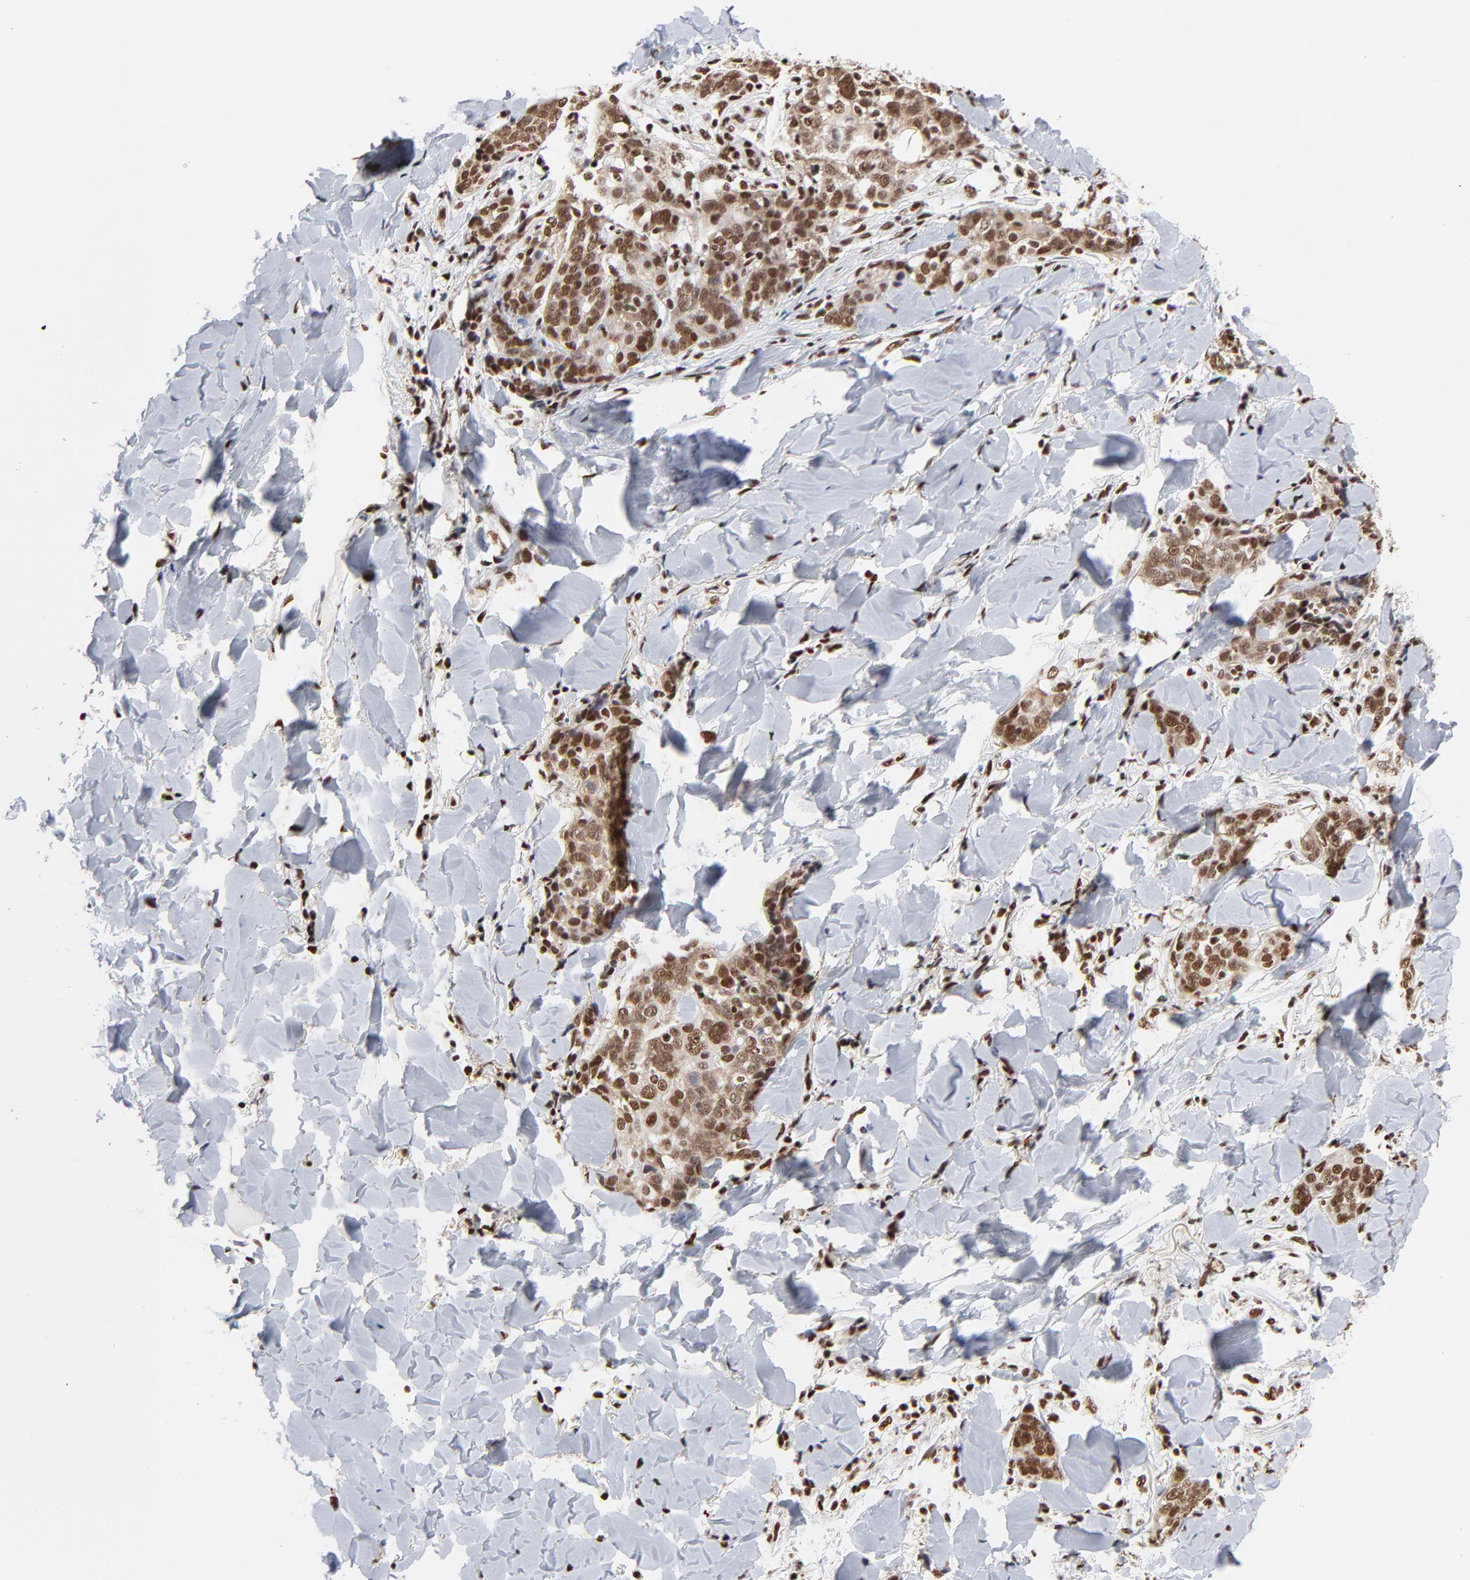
{"staining": {"intensity": "strong", "quantity": ">75%", "location": "nuclear"}, "tissue": "skin cancer", "cell_type": "Tumor cells", "image_type": "cancer", "snomed": [{"axis": "morphology", "description": "Normal tissue, NOS"}, {"axis": "morphology", "description": "Squamous cell carcinoma, NOS"}, {"axis": "topography", "description": "Skin"}], "caption": "Immunohistochemistry (IHC) histopathology image of neoplastic tissue: human skin squamous cell carcinoma stained using immunohistochemistry demonstrates high levels of strong protein expression localized specifically in the nuclear of tumor cells, appearing as a nuclear brown color.", "gene": "CREB1", "patient": {"sex": "female", "age": 83}}